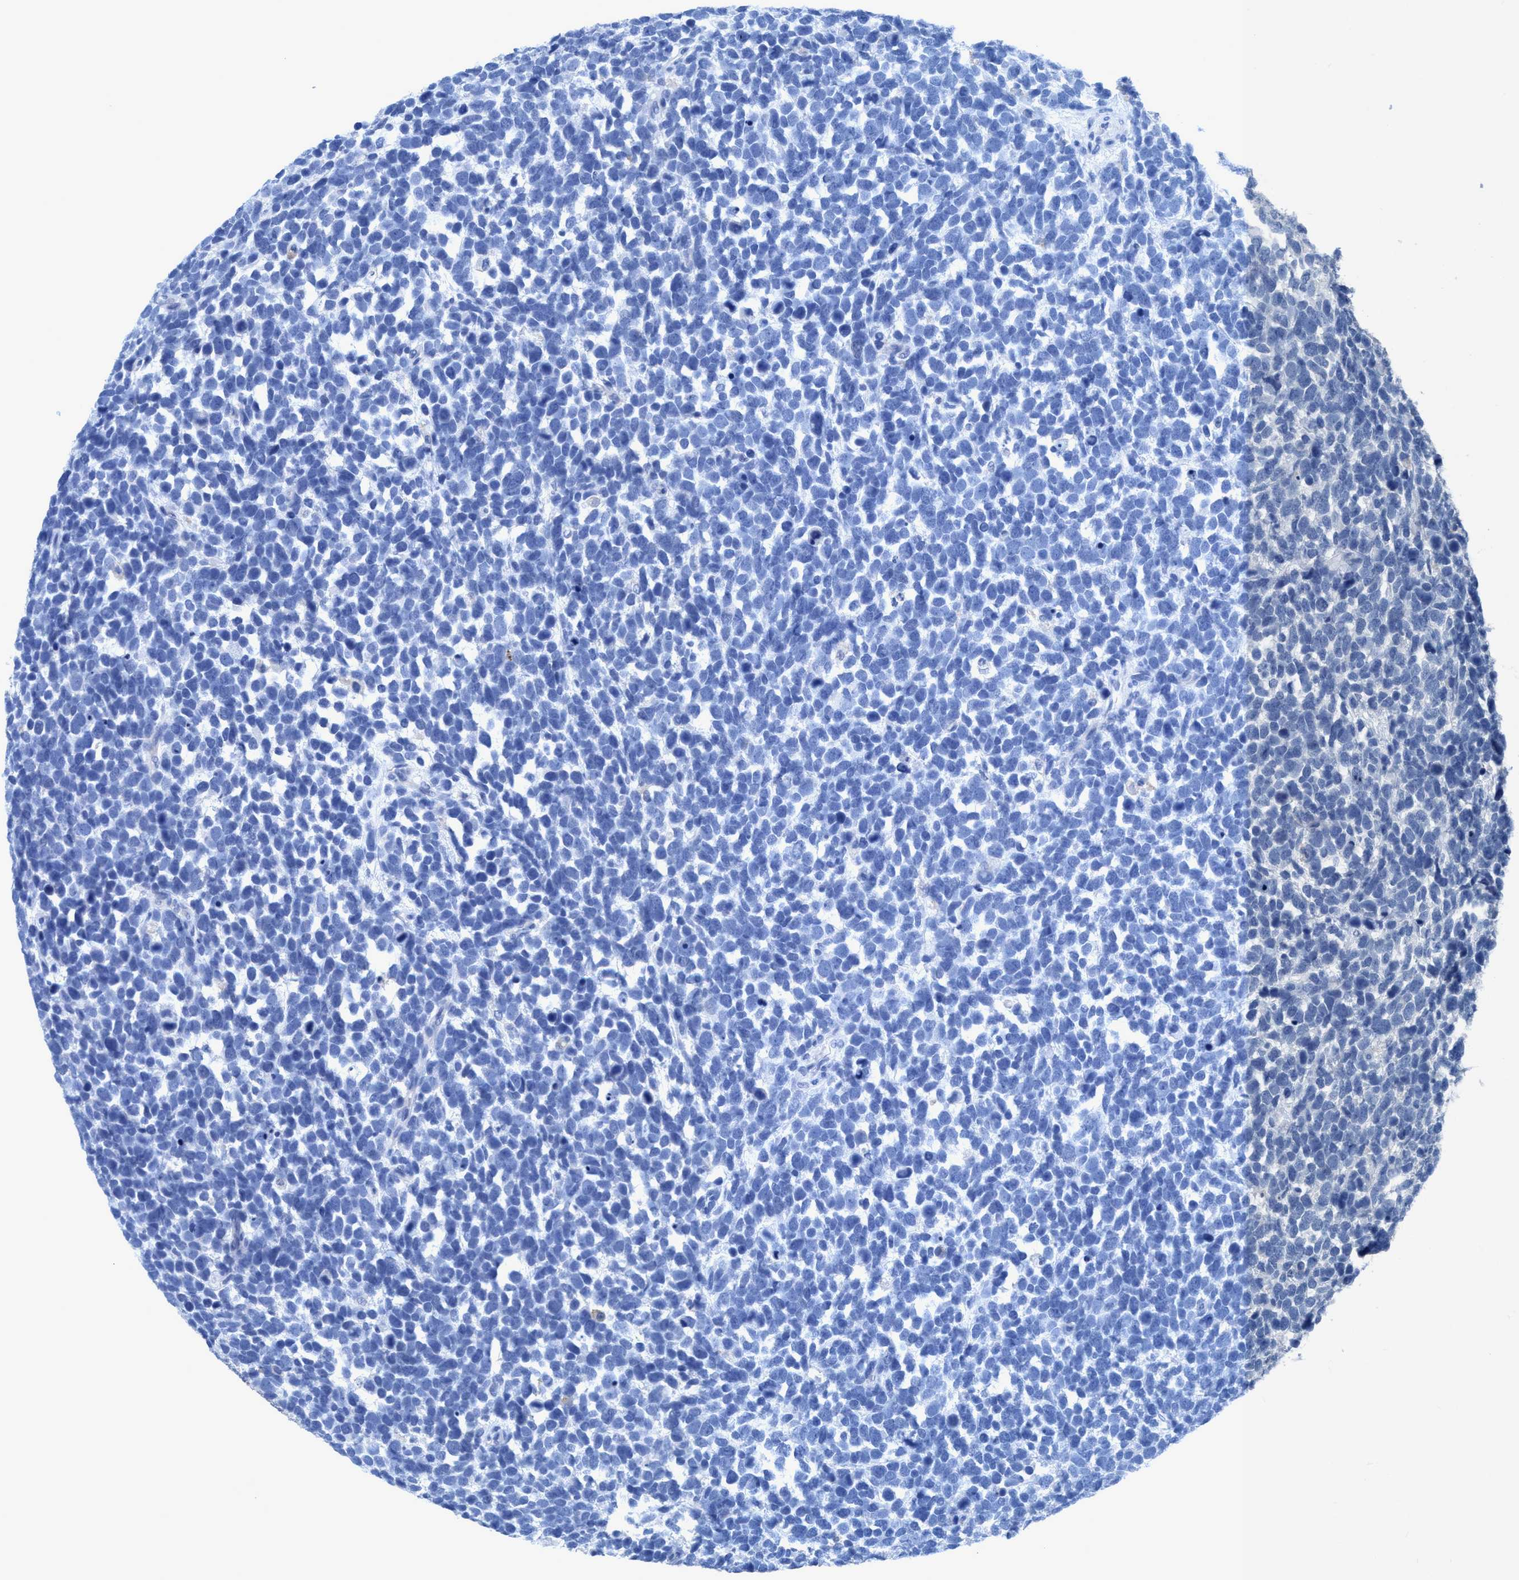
{"staining": {"intensity": "negative", "quantity": "none", "location": "none"}, "tissue": "urothelial cancer", "cell_type": "Tumor cells", "image_type": "cancer", "snomed": [{"axis": "morphology", "description": "Urothelial carcinoma, High grade"}, {"axis": "topography", "description": "Urinary bladder"}], "caption": "DAB immunohistochemical staining of urothelial carcinoma (high-grade) reveals no significant positivity in tumor cells. The staining was performed using DAB to visualize the protein expression in brown, while the nuclei were stained in blue with hematoxylin (Magnification: 20x).", "gene": "DNAI1", "patient": {"sex": "female", "age": 82}}